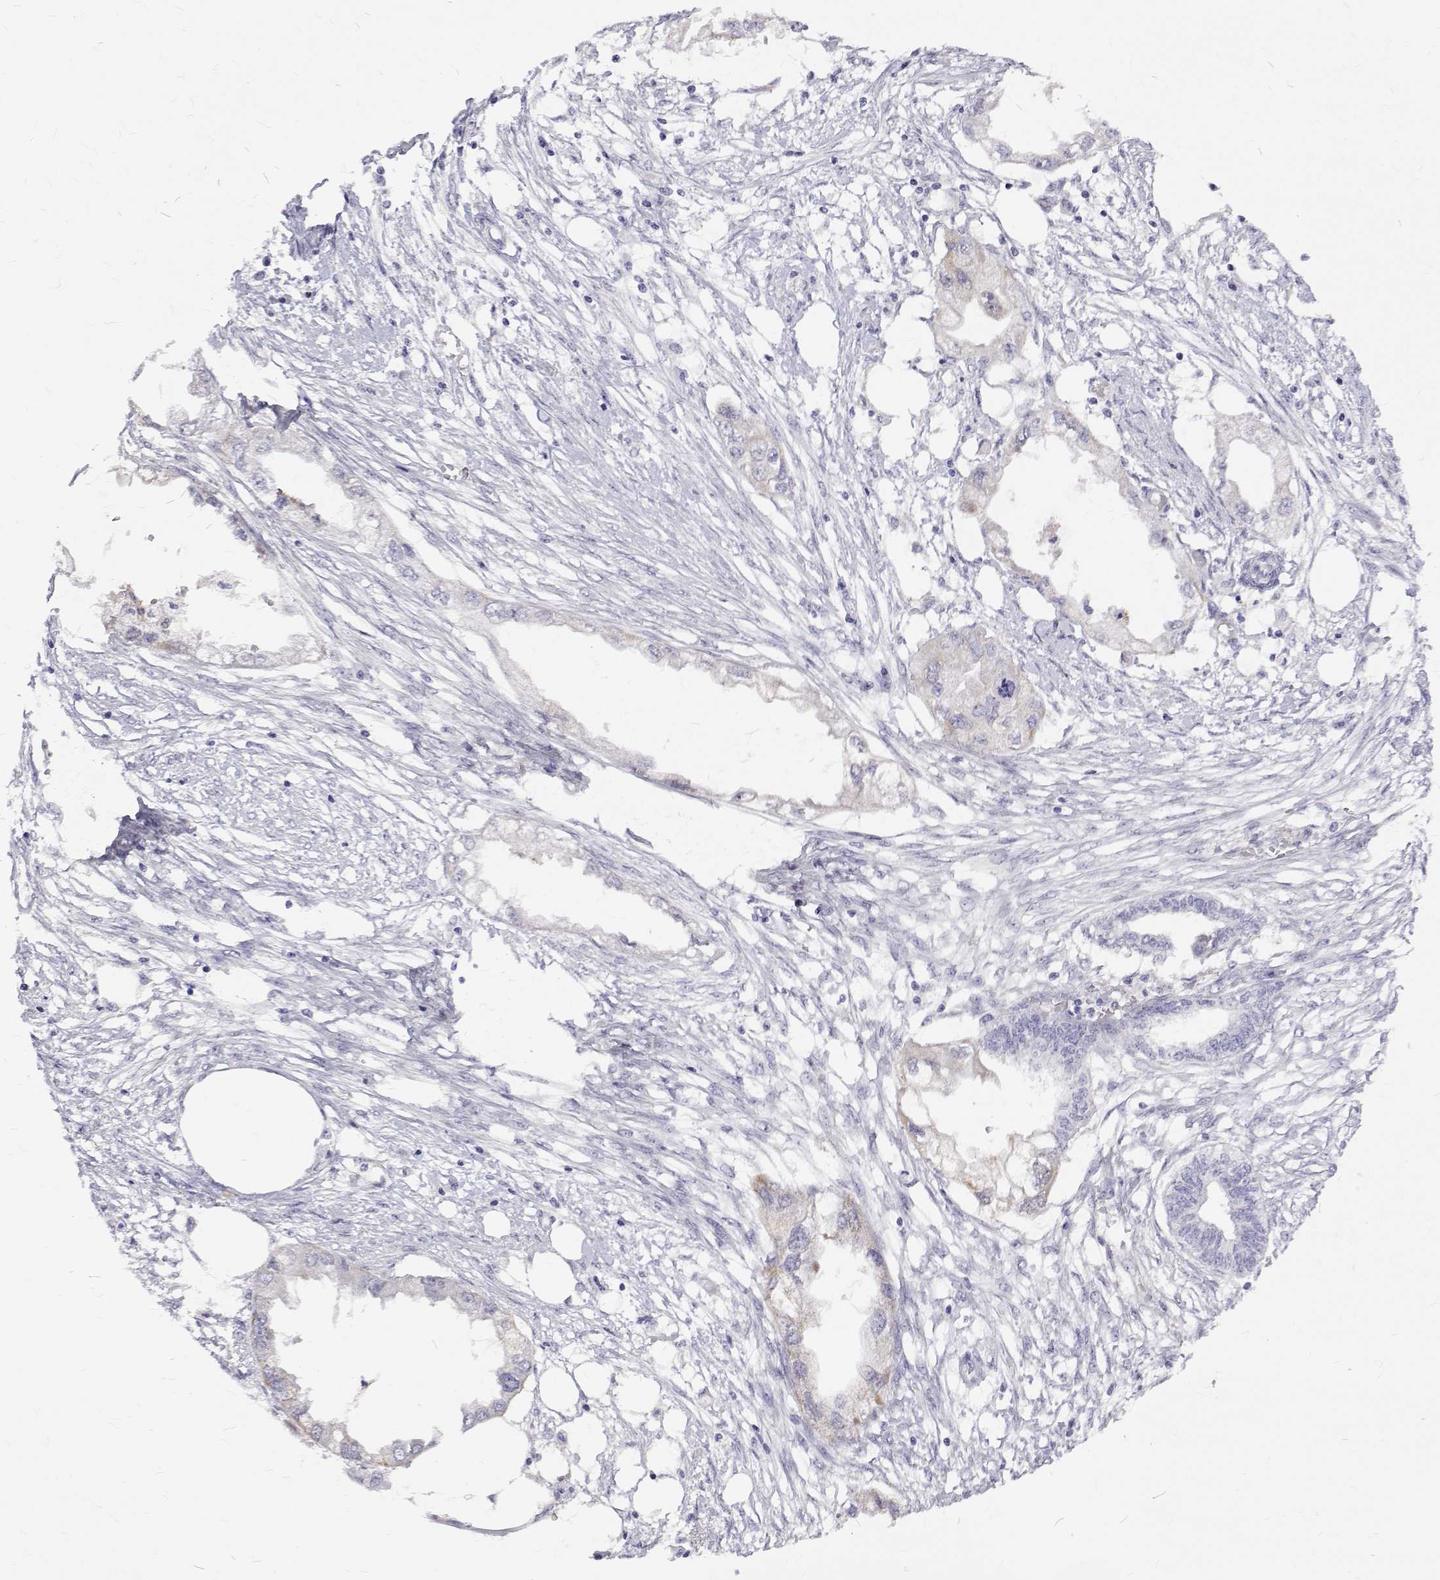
{"staining": {"intensity": "negative", "quantity": "none", "location": "none"}, "tissue": "endometrial cancer", "cell_type": "Tumor cells", "image_type": "cancer", "snomed": [{"axis": "morphology", "description": "Adenocarcinoma, NOS"}, {"axis": "morphology", "description": "Adenocarcinoma, metastatic, NOS"}, {"axis": "topography", "description": "Adipose tissue"}, {"axis": "topography", "description": "Endometrium"}], "caption": "There is no significant expression in tumor cells of endometrial metastatic adenocarcinoma.", "gene": "PADI1", "patient": {"sex": "female", "age": 67}}